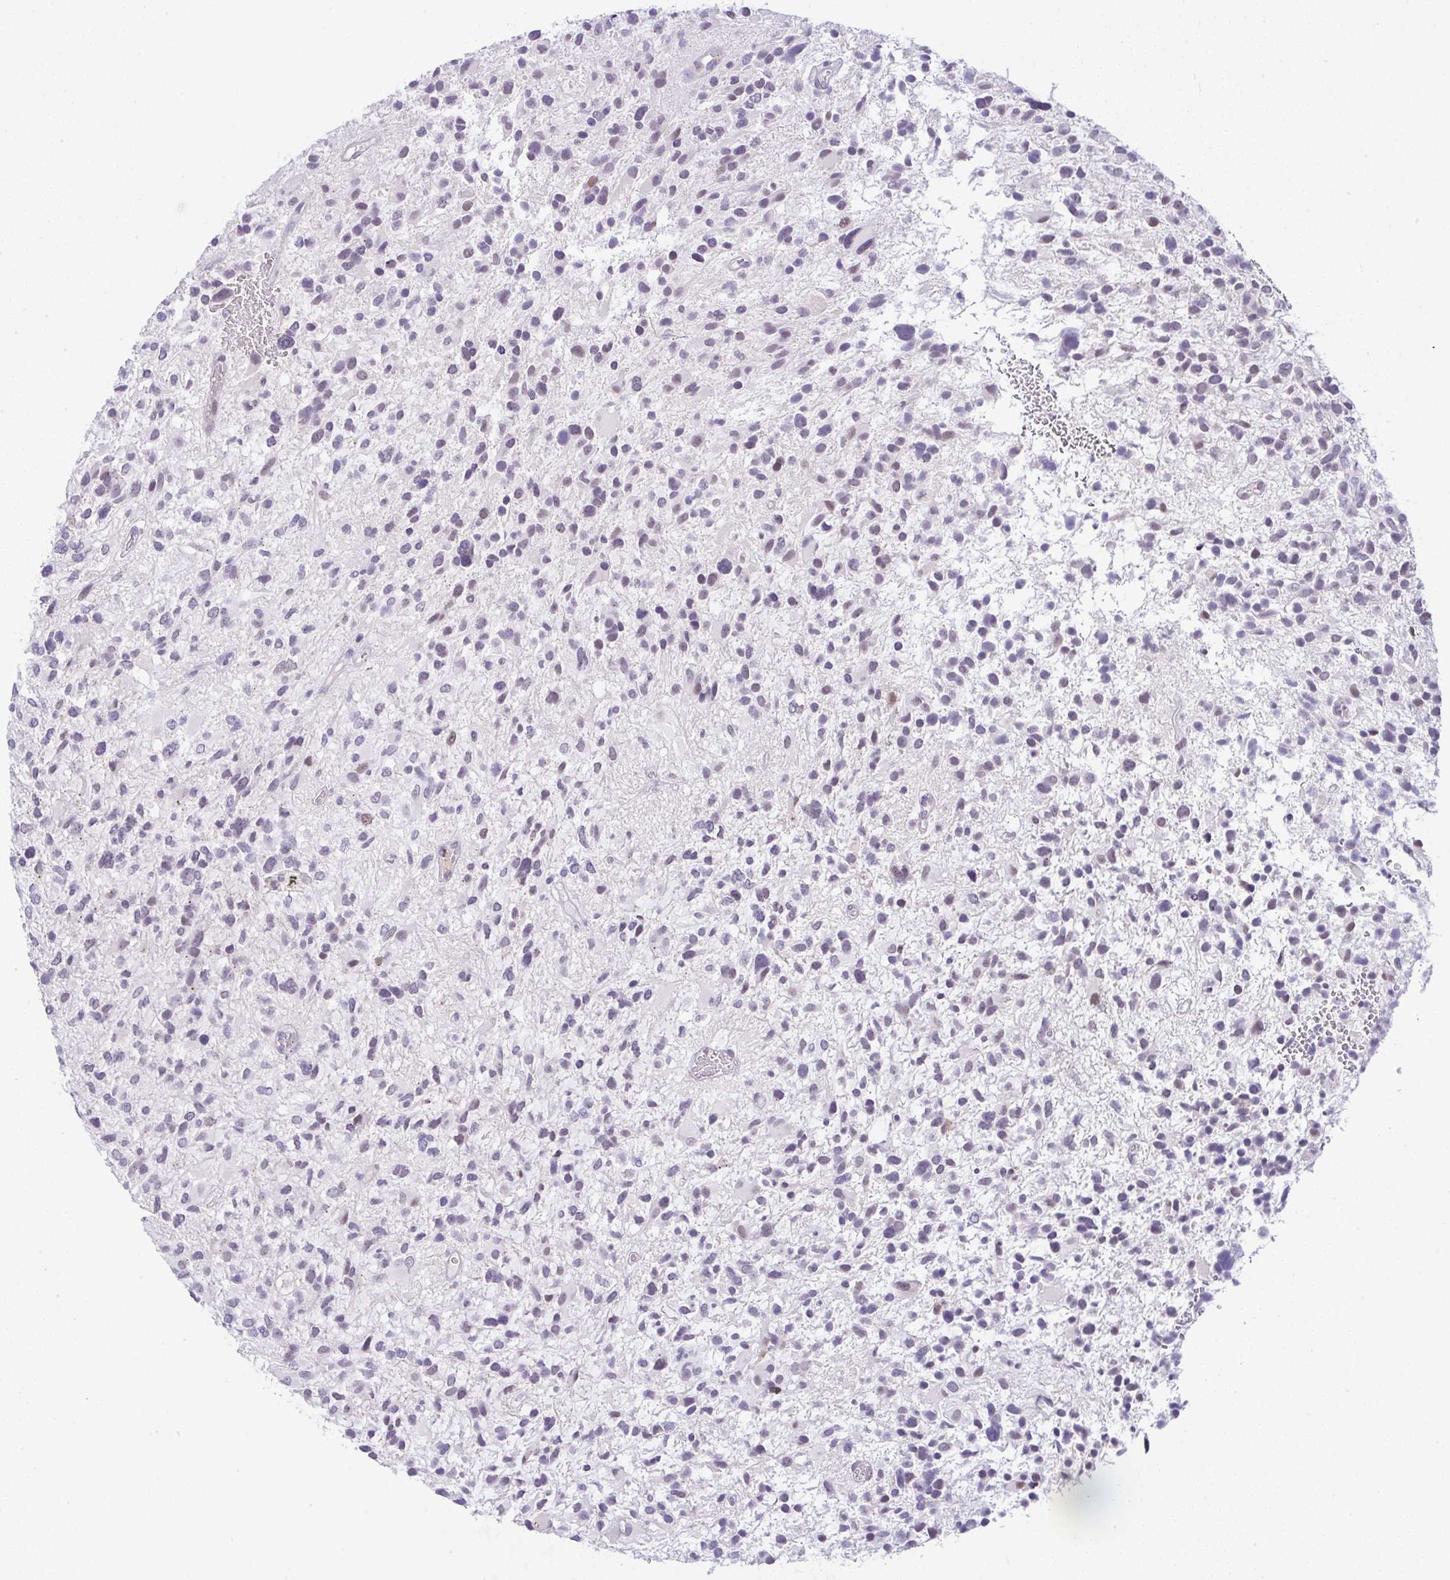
{"staining": {"intensity": "negative", "quantity": "none", "location": "none"}, "tissue": "glioma", "cell_type": "Tumor cells", "image_type": "cancer", "snomed": [{"axis": "morphology", "description": "Glioma, malignant, High grade"}, {"axis": "topography", "description": "Brain"}], "caption": "The IHC photomicrograph has no significant staining in tumor cells of malignant glioma (high-grade) tissue.", "gene": "FAM177A1", "patient": {"sex": "female", "age": 11}}